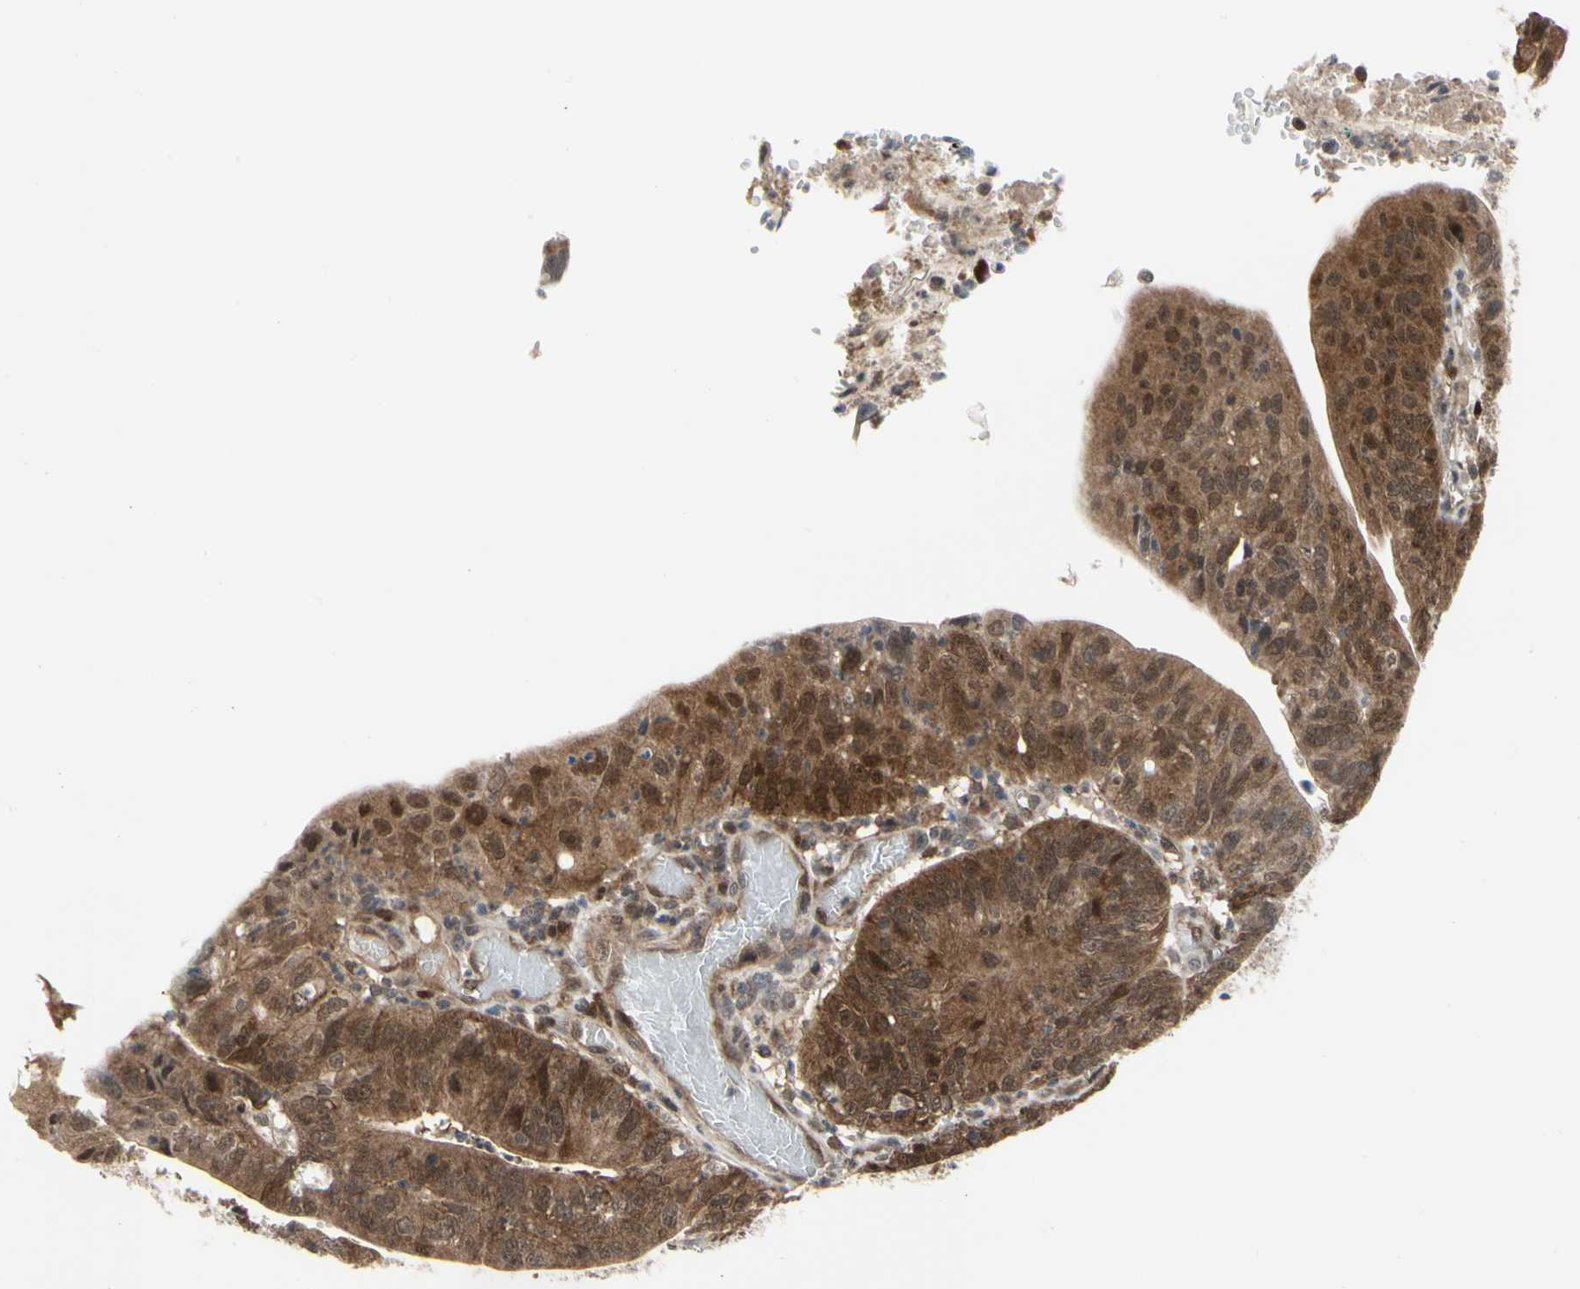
{"staining": {"intensity": "strong", "quantity": ">75%", "location": "cytoplasmic/membranous,nuclear"}, "tissue": "stomach cancer", "cell_type": "Tumor cells", "image_type": "cancer", "snomed": [{"axis": "morphology", "description": "Adenocarcinoma, NOS"}, {"axis": "topography", "description": "Stomach"}], "caption": "A high amount of strong cytoplasmic/membranous and nuclear positivity is appreciated in approximately >75% of tumor cells in stomach cancer tissue.", "gene": "CDK5", "patient": {"sex": "male", "age": 59}}